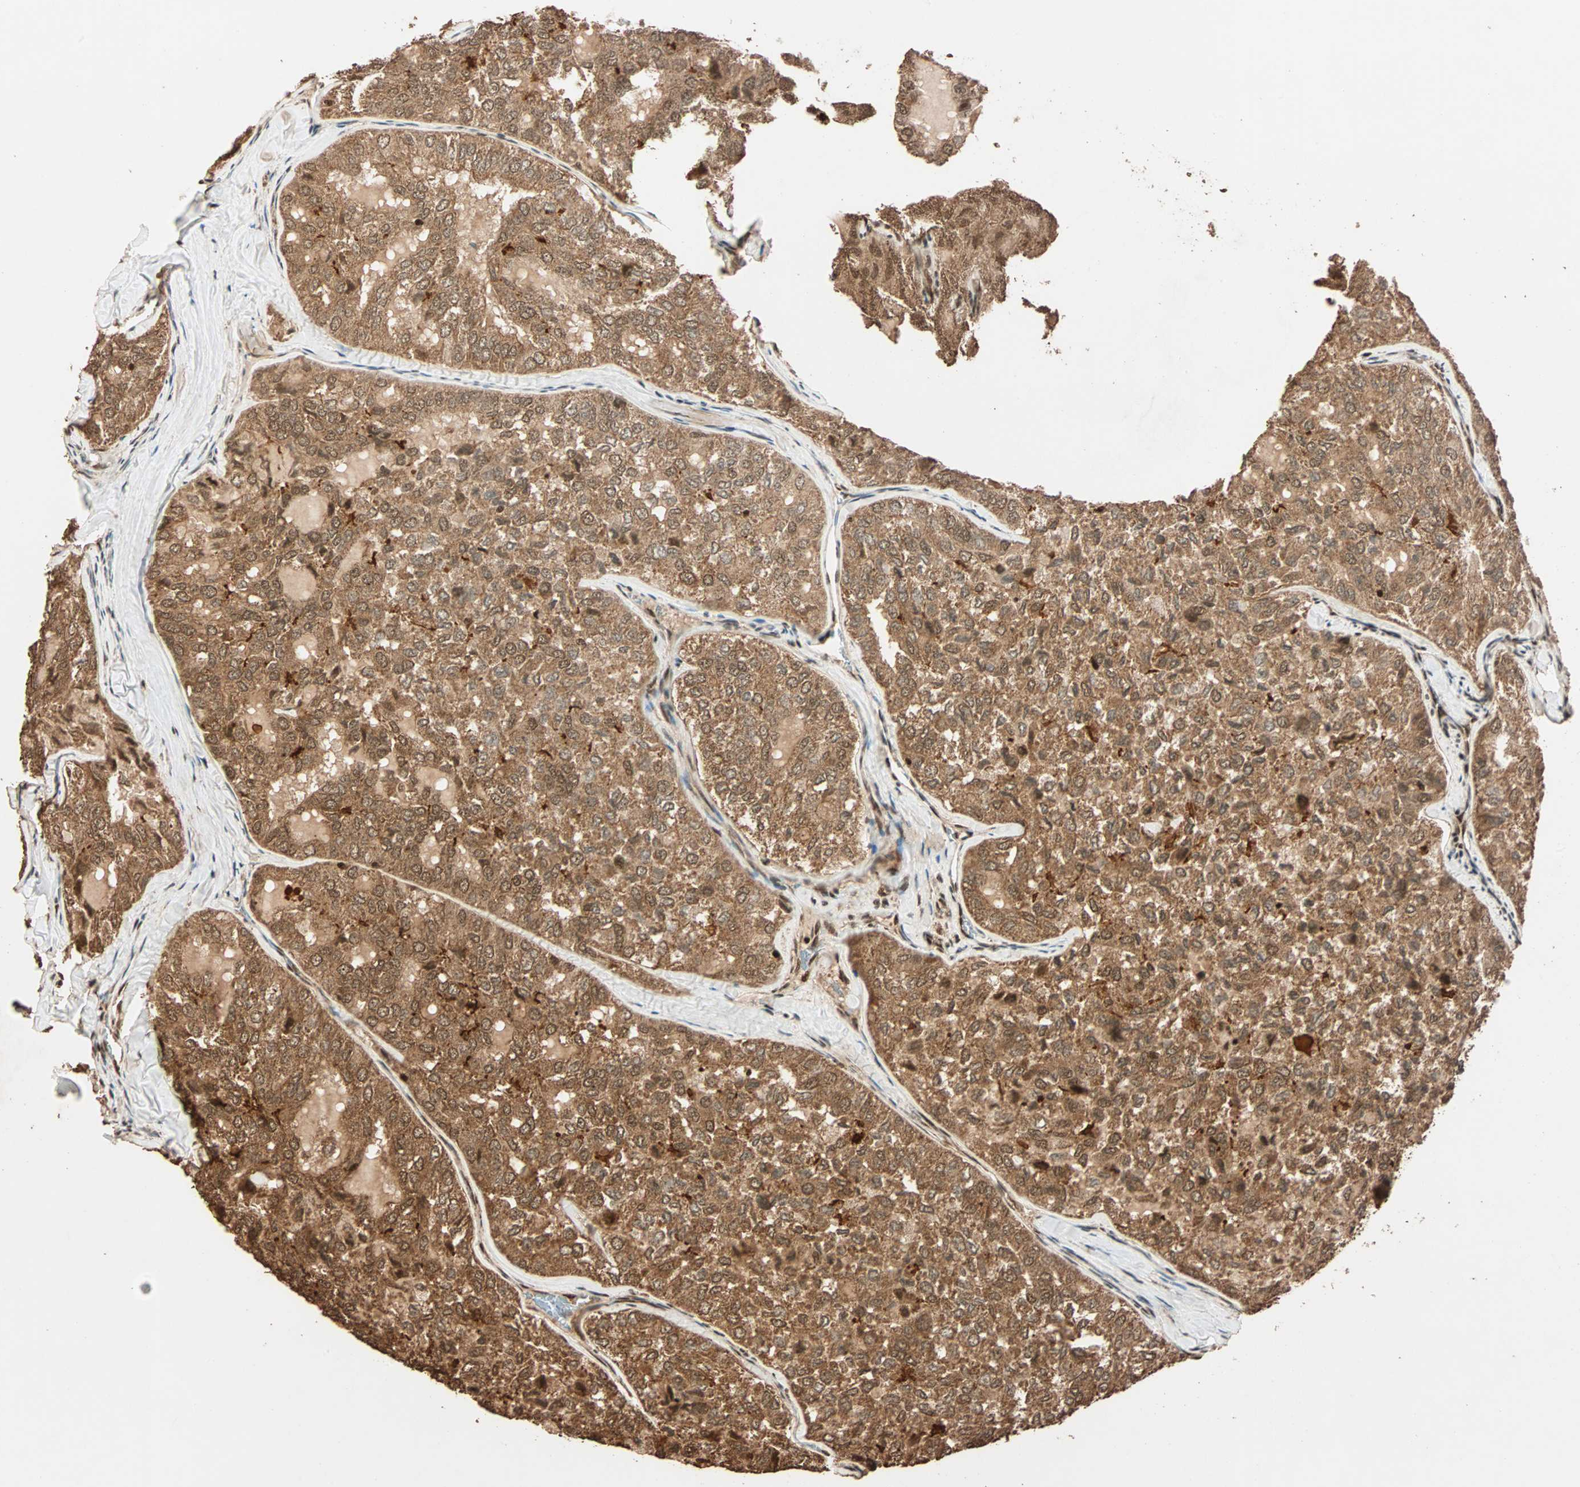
{"staining": {"intensity": "moderate", "quantity": ">75%", "location": "cytoplasmic/membranous,nuclear"}, "tissue": "thyroid cancer", "cell_type": "Tumor cells", "image_type": "cancer", "snomed": [{"axis": "morphology", "description": "Follicular adenoma carcinoma, NOS"}, {"axis": "topography", "description": "Thyroid gland"}], "caption": "Human thyroid cancer stained with a brown dye shows moderate cytoplasmic/membranous and nuclear positive positivity in about >75% of tumor cells.", "gene": "ALKBH5", "patient": {"sex": "male", "age": 75}}